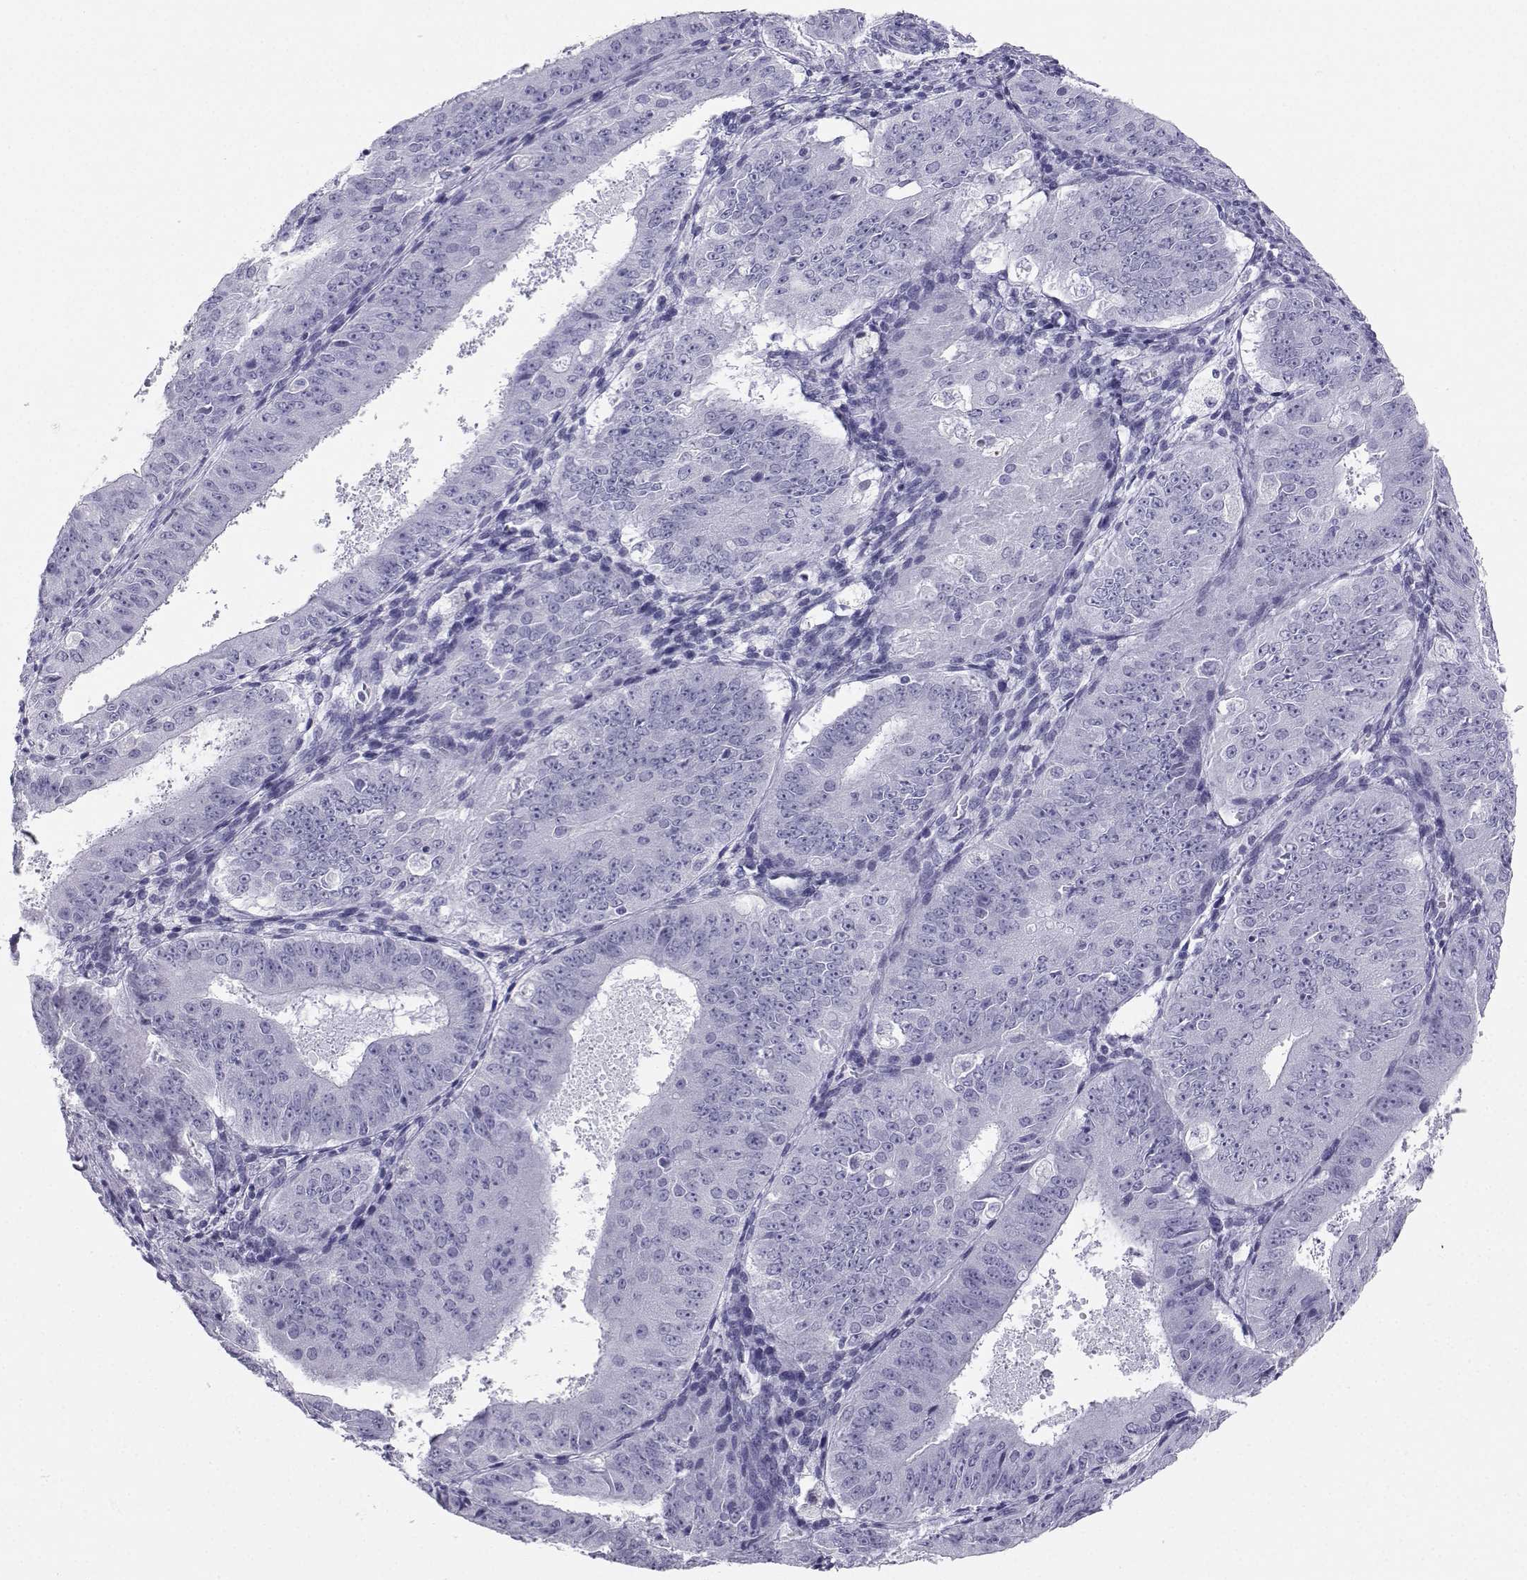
{"staining": {"intensity": "negative", "quantity": "none", "location": "none"}, "tissue": "ovarian cancer", "cell_type": "Tumor cells", "image_type": "cancer", "snomed": [{"axis": "morphology", "description": "Carcinoma, endometroid"}, {"axis": "topography", "description": "Ovary"}], "caption": "There is no significant expression in tumor cells of ovarian endometroid carcinoma. (Stains: DAB immunohistochemistry (IHC) with hematoxylin counter stain, Microscopy: brightfield microscopy at high magnification).", "gene": "SST", "patient": {"sex": "female", "age": 42}}